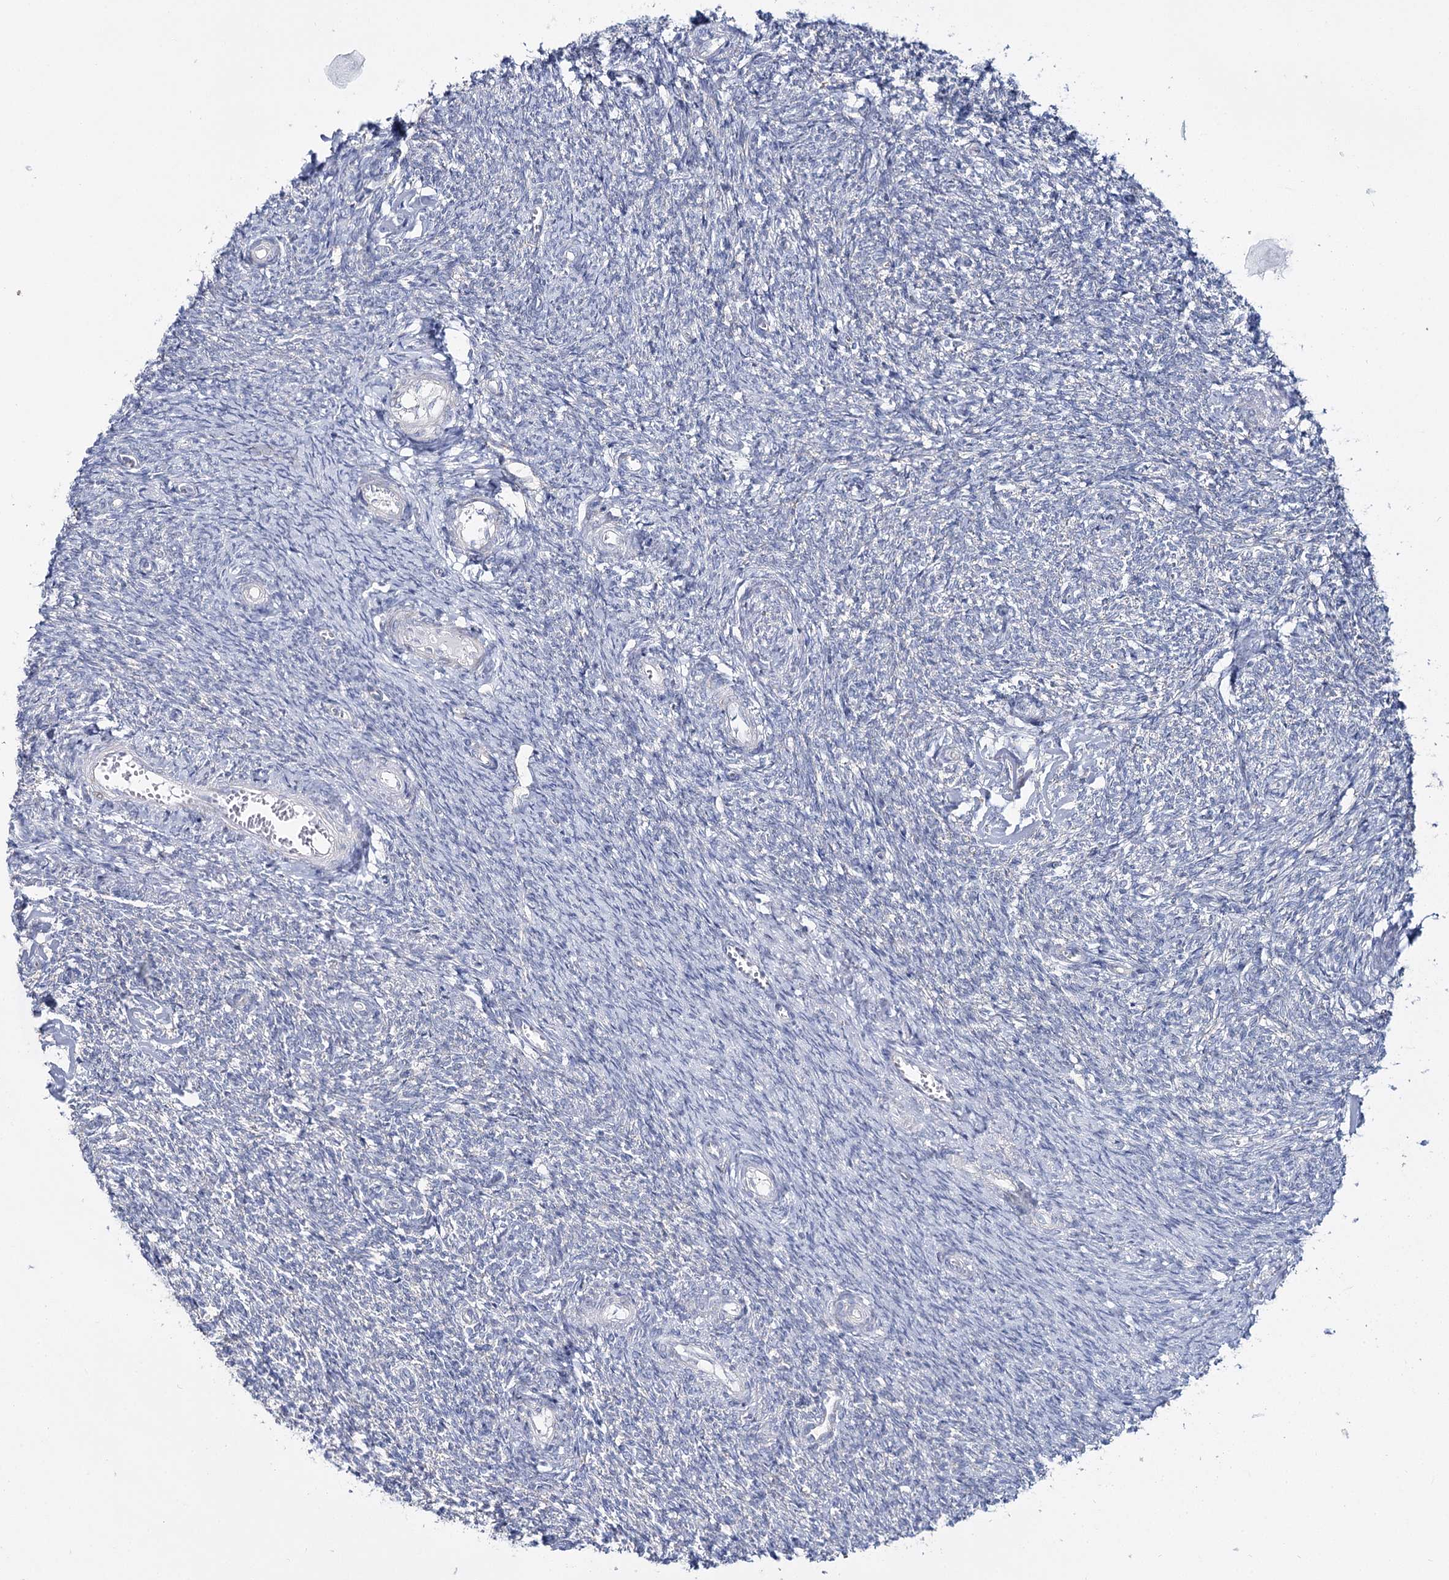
{"staining": {"intensity": "negative", "quantity": "none", "location": "none"}, "tissue": "ovary", "cell_type": "Ovarian stroma cells", "image_type": "normal", "snomed": [{"axis": "morphology", "description": "Normal tissue, NOS"}, {"axis": "topography", "description": "Ovary"}], "caption": "An IHC micrograph of unremarkable ovary is shown. There is no staining in ovarian stroma cells of ovary. (DAB (3,3'-diaminobenzidine) immunohistochemistry (IHC), high magnification).", "gene": "THUMPD3", "patient": {"sex": "female", "age": 44}}